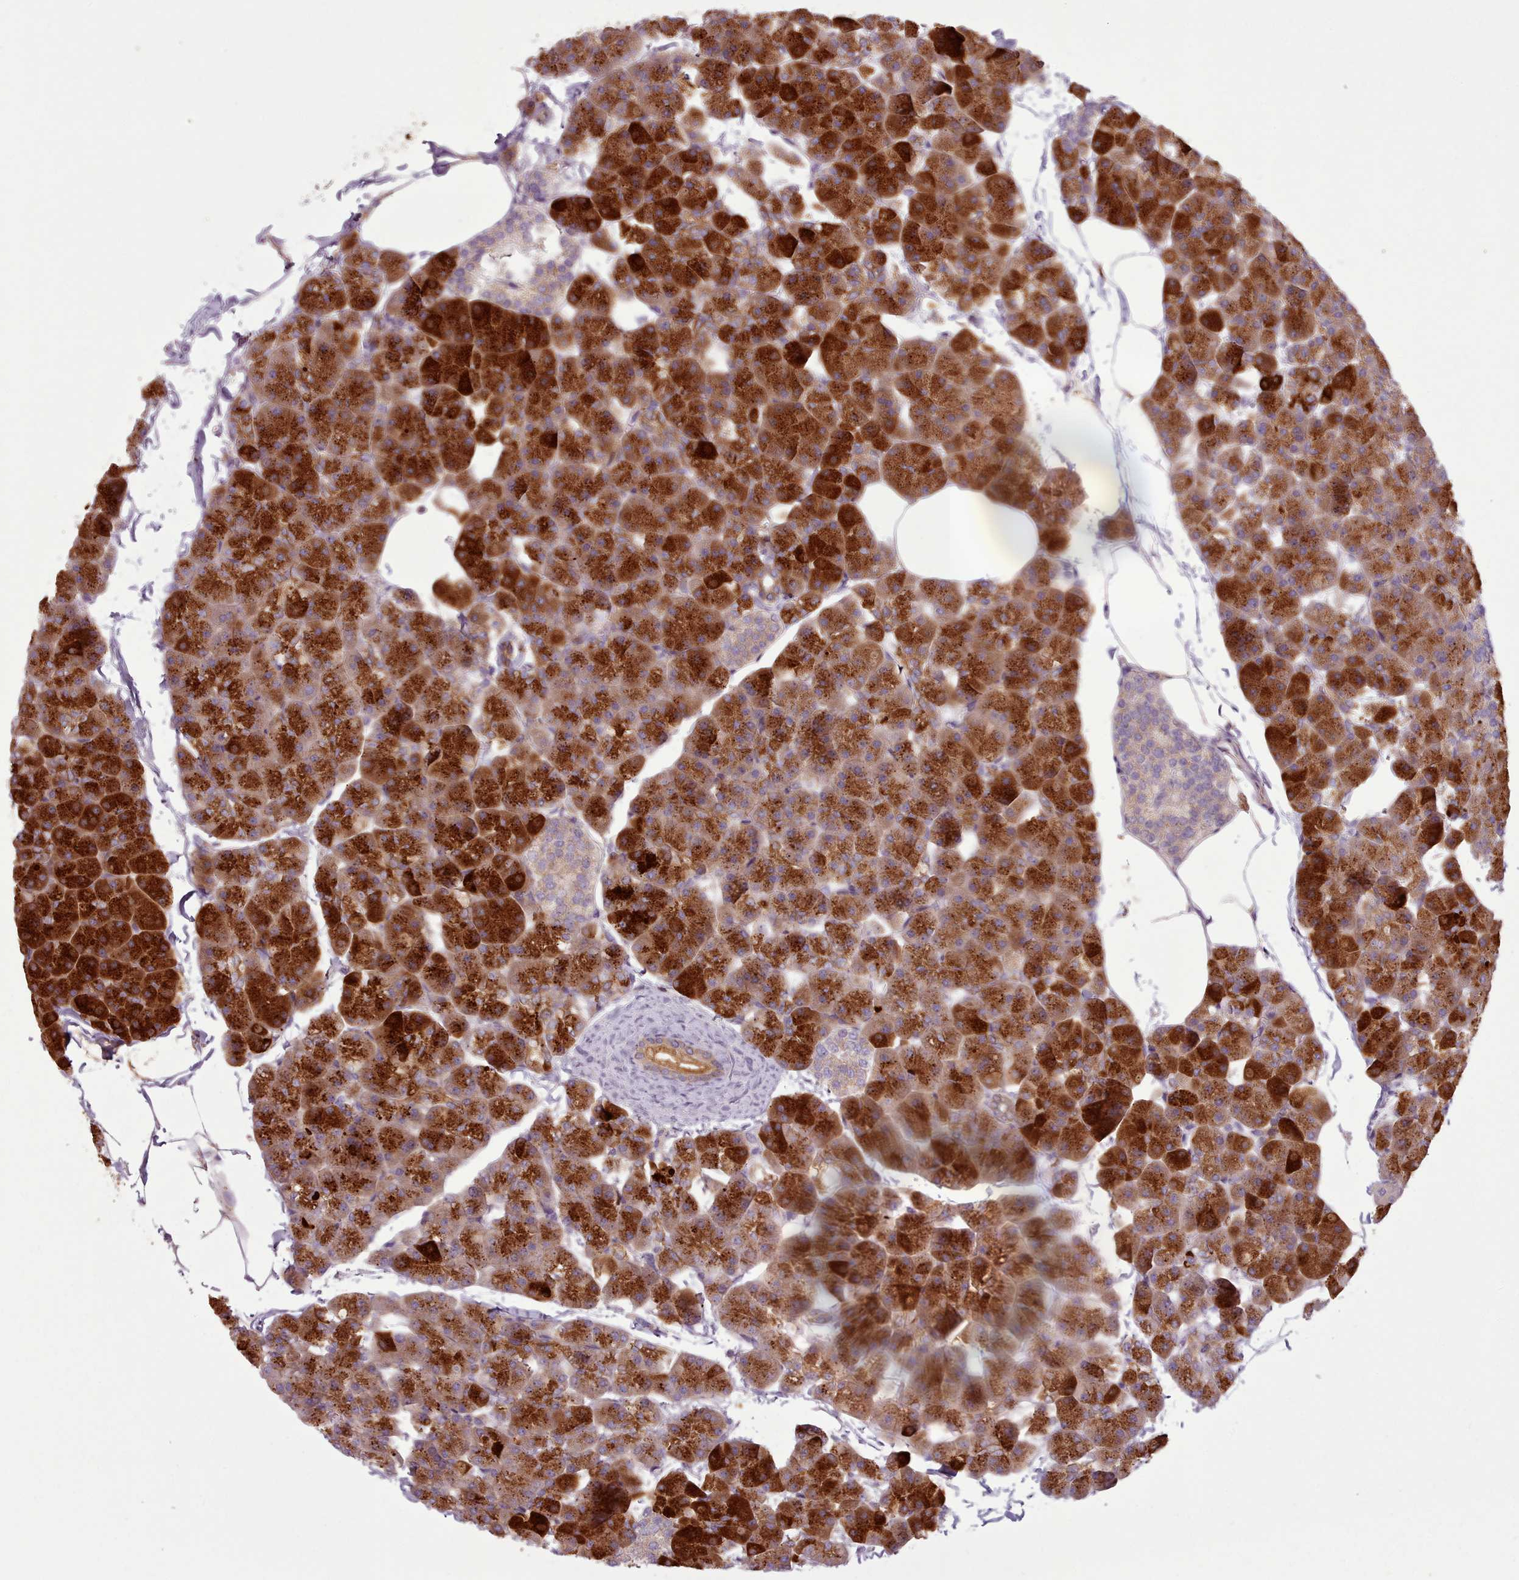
{"staining": {"intensity": "strong", "quantity": ">75%", "location": "cytoplasmic/membranous"}, "tissue": "pancreas", "cell_type": "Exocrine glandular cells", "image_type": "normal", "snomed": [{"axis": "morphology", "description": "Normal tissue, NOS"}, {"axis": "topography", "description": "Pancreas"}], "caption": "Strong cytoplasmic/membranous expression for a protein is present in approximately >75% of exocrine glandular cells of normal pancreas using immunohistochemistry.", "gene": "NT5DC2", "patient": {"sex": "male", "age": 35}}